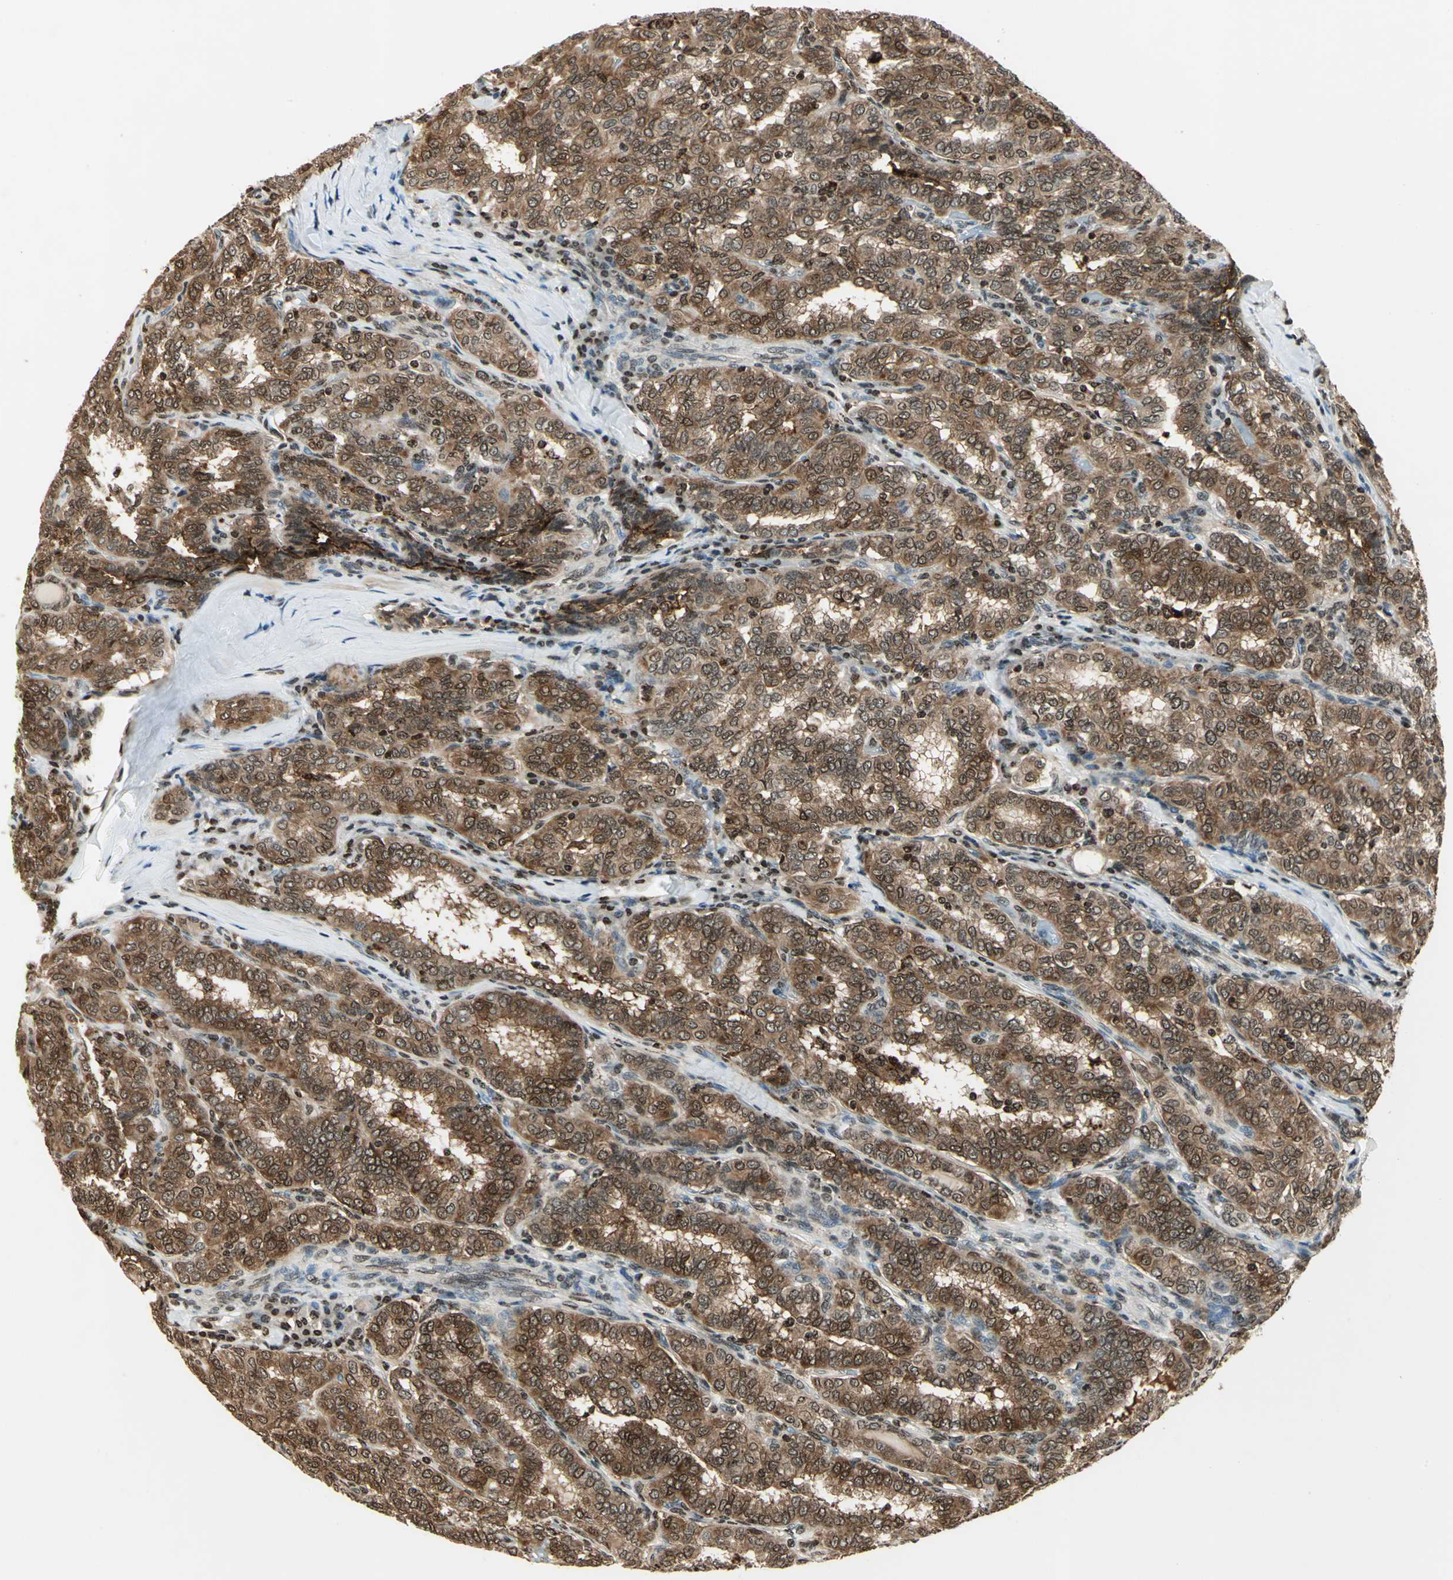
{"staining": {"intensity": "strong", "quantity": ">75%", "location": "cytoplasmic/membranous,nuclear"}, "tissue": "thyroid cancer", "cell_type": "Tumor cells", "image_type": "cancer", "snomed": [{"axis": "morphology", "description": "Papillary adenocarcinoma, NOS"}, {"axis": "topography", "description": "Thyroid gland"}], "caption": "Tumor cells show high levels of strong cytoplasmic/membranous and nuclear expression in approximately >75% of cells in papillary adenocarcinoma (thyroid).", "gene": "LGALS3", "patient": {"sex": "female", "age": 30}}